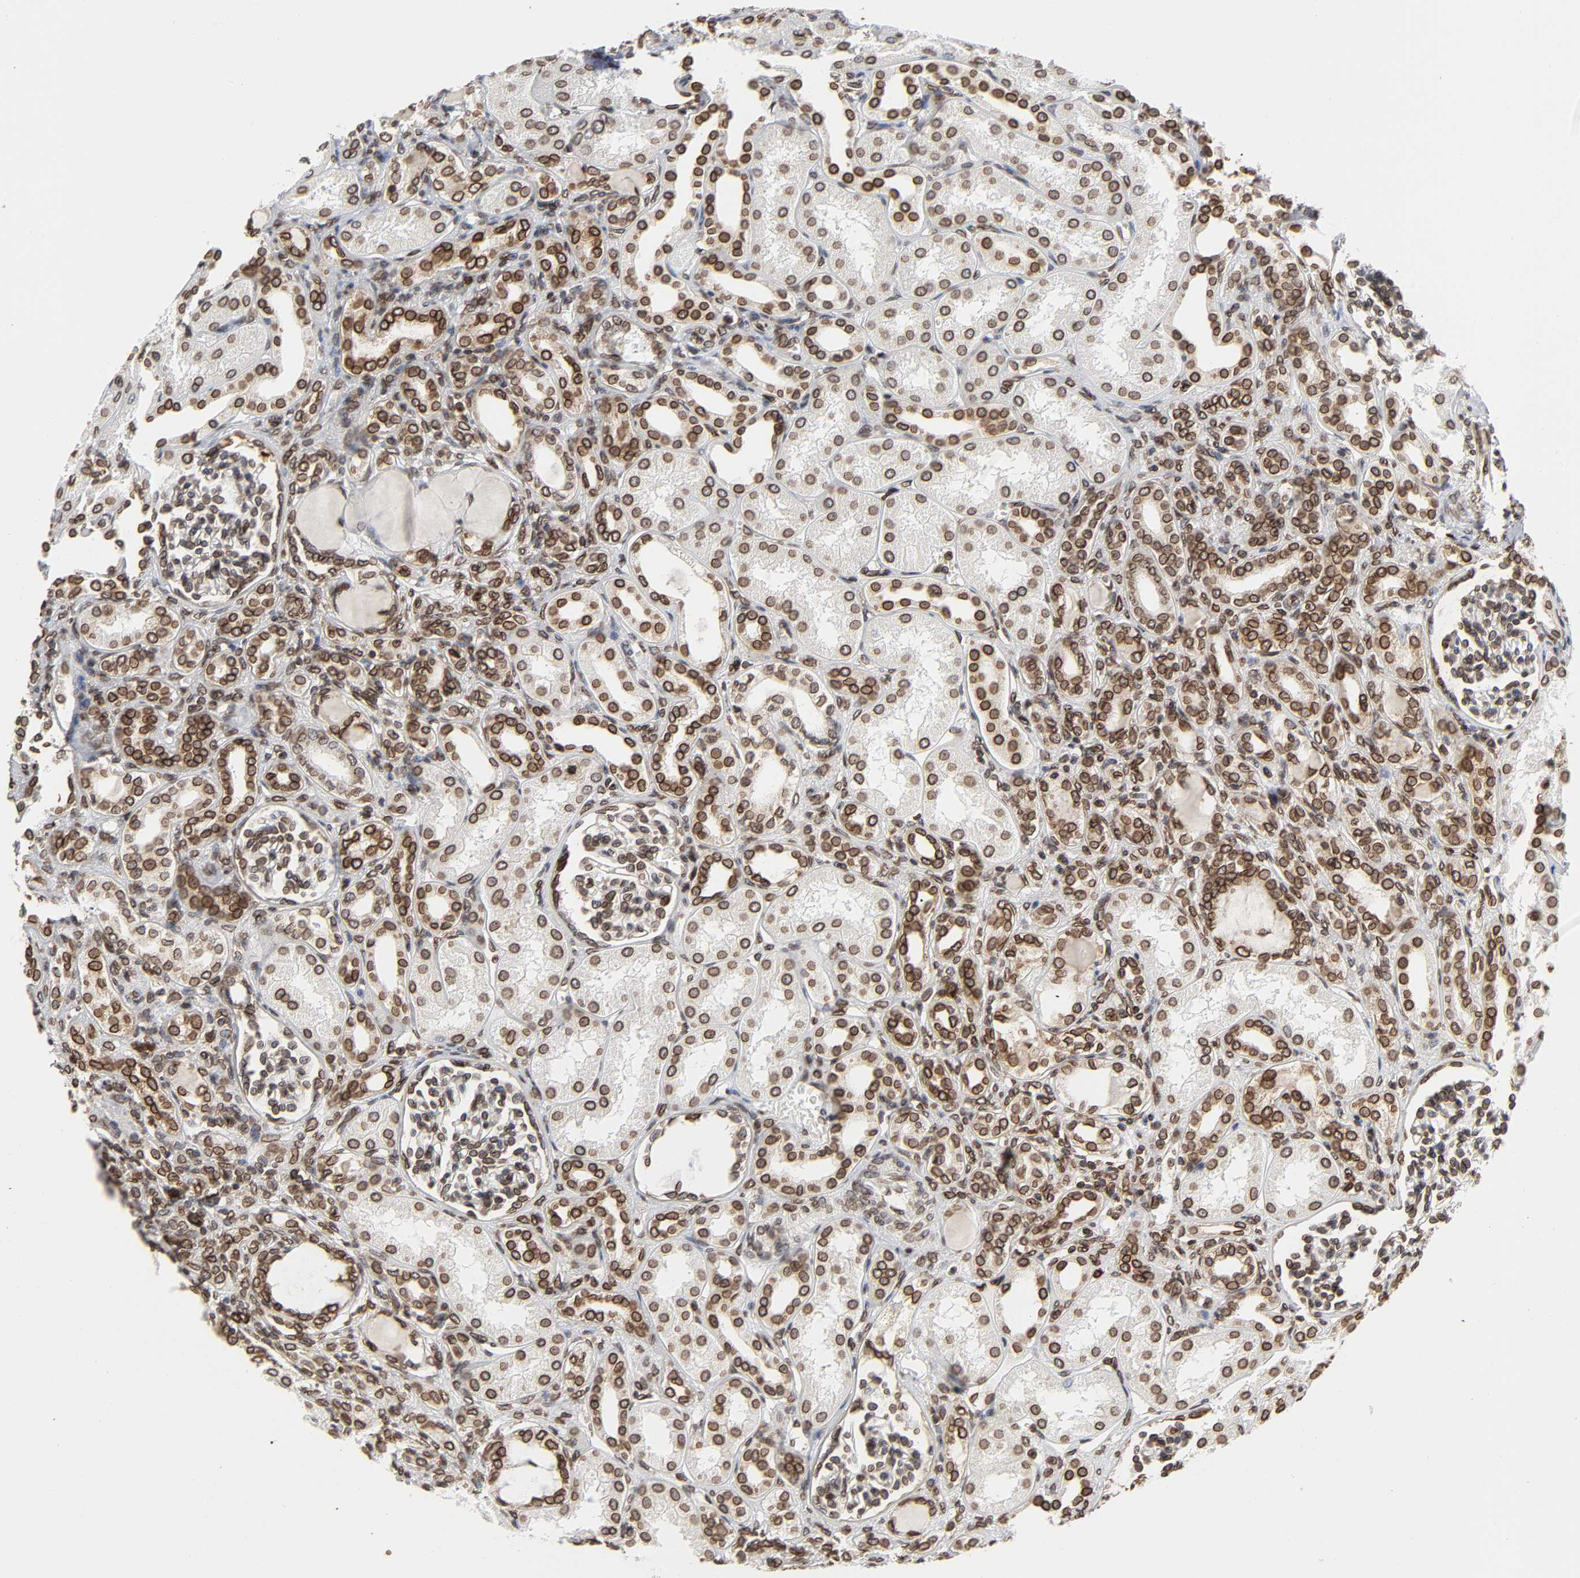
{"staining": {"intensity": "moderate", "quantity": "25%-75%", "location": "cytoplasmic/membranous,nuclear"}, "tissue": "kidney", "cell_type": "Cells in glomeruli", "image_type": "normal", "snomed": [{"axis": "morphology", "description": "Normal tissue, NOS"}, {"axis": "topography", "description": "Kidney"}], "caption": "Human kidney stained with a protein marker exhibits moderate staining in cells in glomeruli.", "gene": "RANGAP1", "patient": {"sex": "male", "age": 7}}